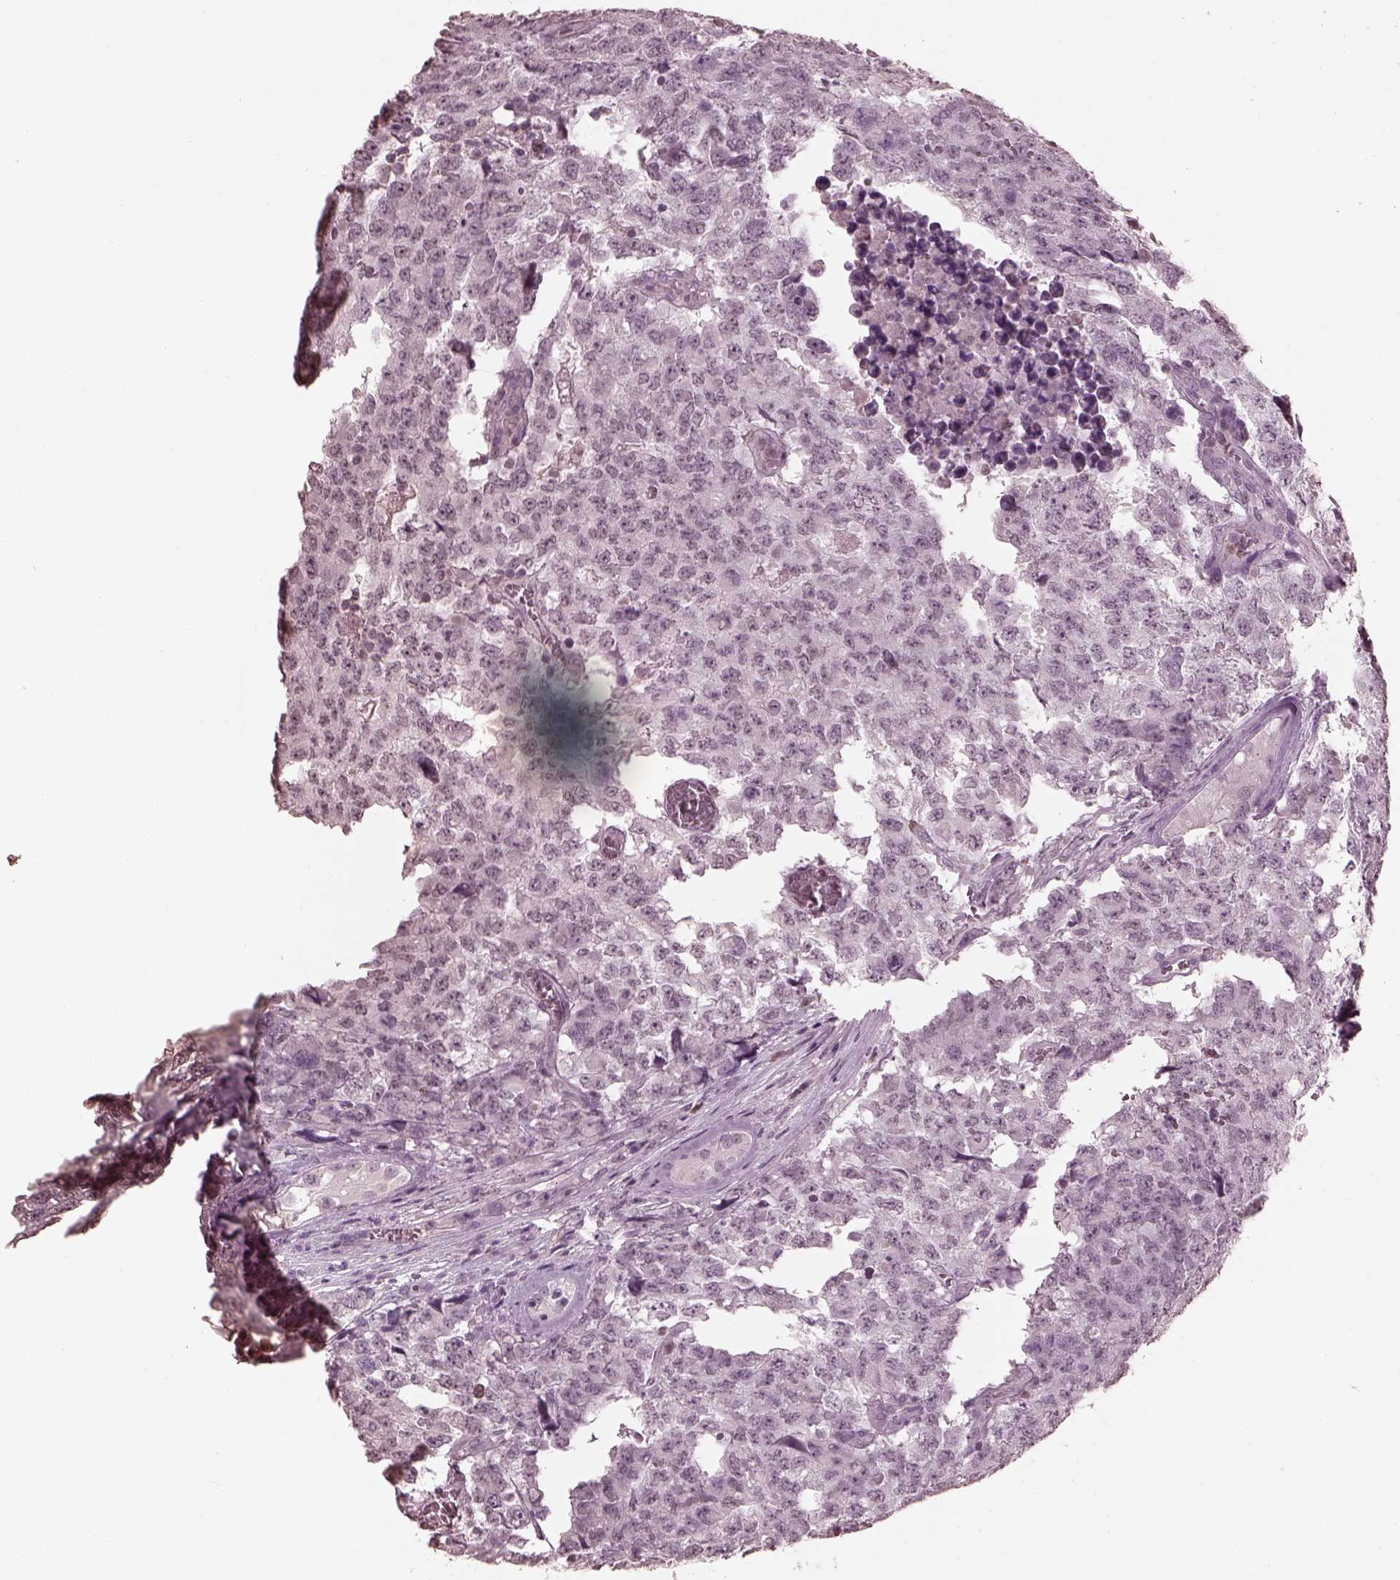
{"staining": {"intensity": "negative", "quantity": "none", "location": "none"}, "tissue": "testis cancer", "cell_type": "Tumor cells", "image_type": "cancer", "snomed": [{"axis": "morphology", "description": "Carcinoma, Embryonal, NOS"}, {"axis": "topography", "description": "Testis"}], "caption": "This is a micrograph of immunohistochemistry (IHC) staining of testis cancer, which shows no expression in tumor cells.", "gene": "TSKS", "patient": {"sex": "male", "age": 23}}